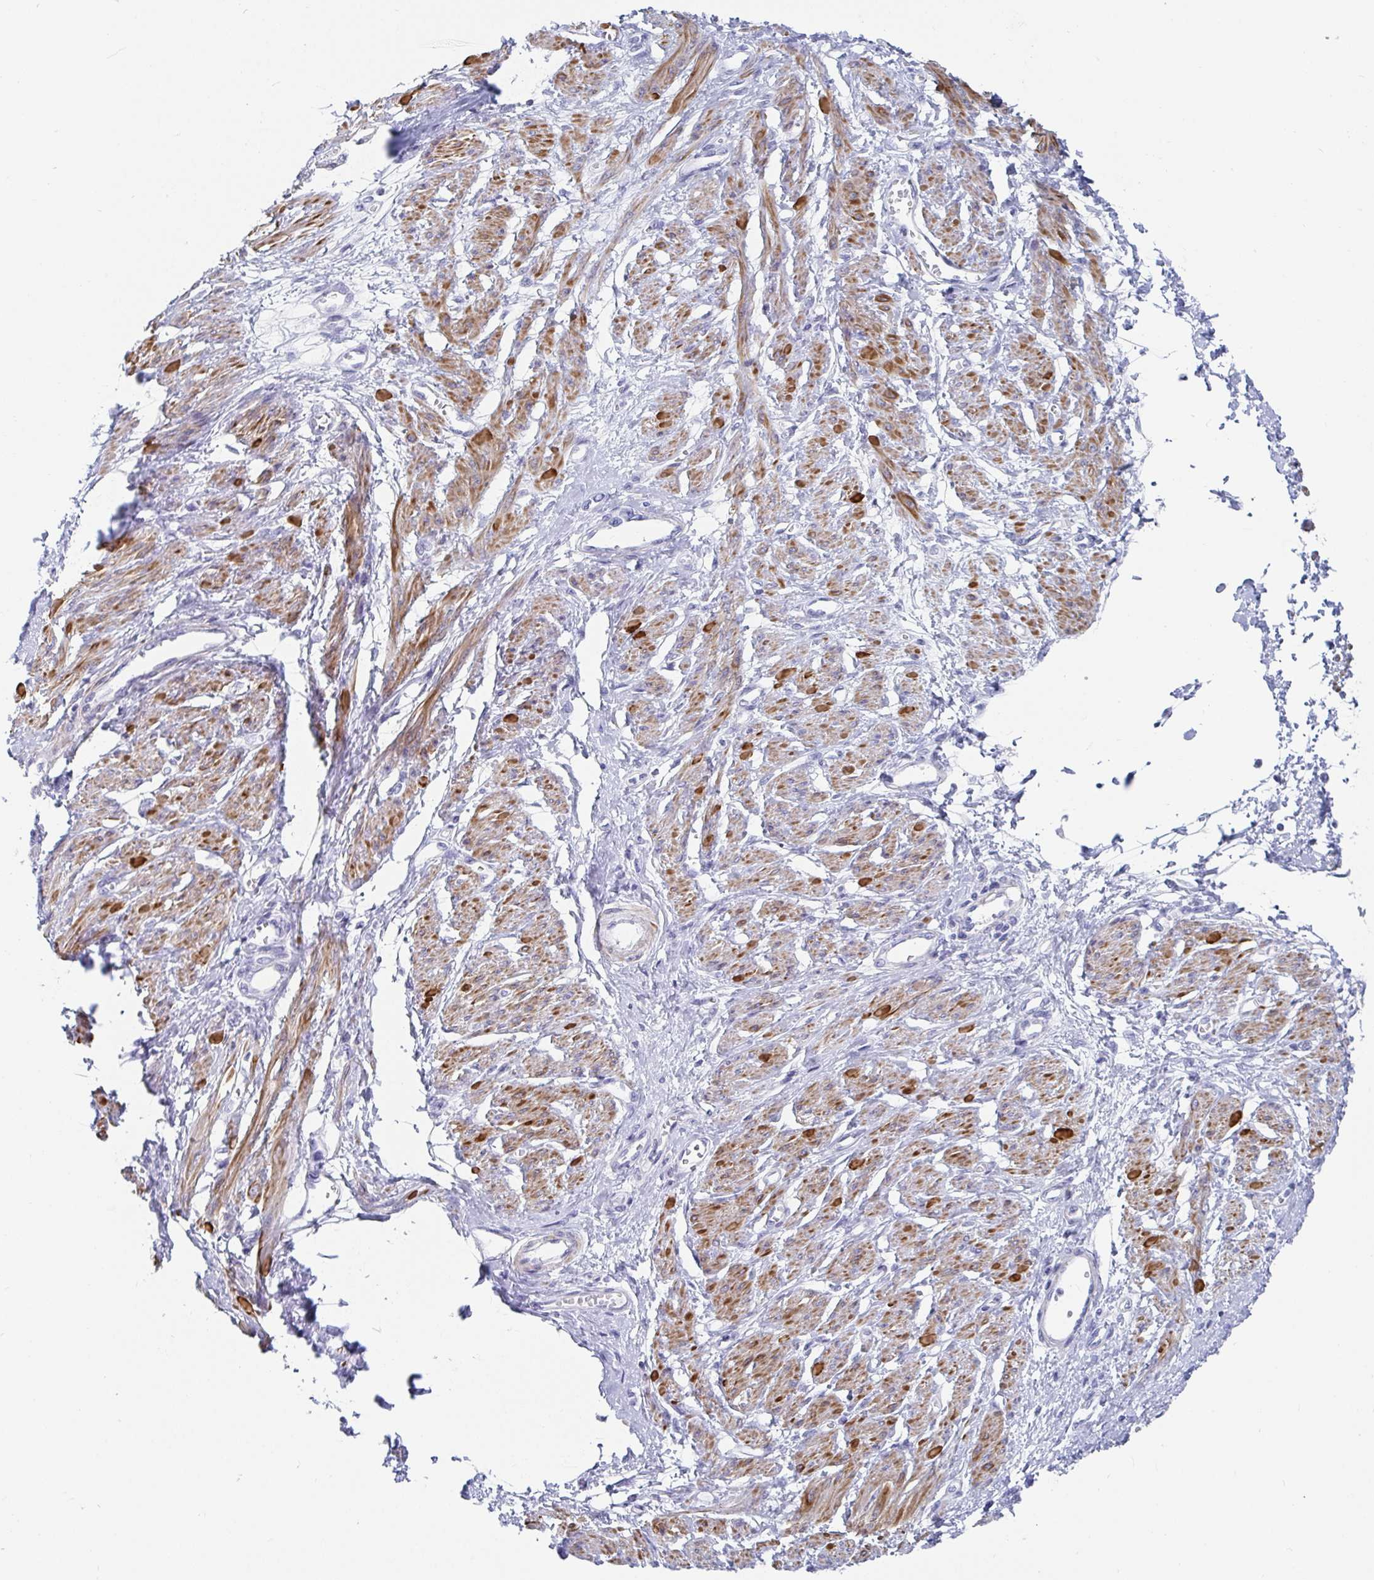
{"staining": {"intensity": "moderate", "quantity": ">75%", "location": "cytoplasmic/membranous"}, "tissue": "smooth muscle", "cell_type": "Smooth muscle cells", "image_type": "normal", "snomed": [{"axis": "morphology", "description": "Normal tissue, NOS"}, {"axis": "topography", "description": "Smooth muscle"}, {"axis": "topography", "description": "Uterus"}], "caption": "An IHC photomicrograph of benign tissue is shown. Protein staining in brown shows moderate cytoplasmic/membranous positivity in smooth muscle within smooth muscle cells.", "gene": "ZFP82", "patient": {"sex": "female", "age": 39}}